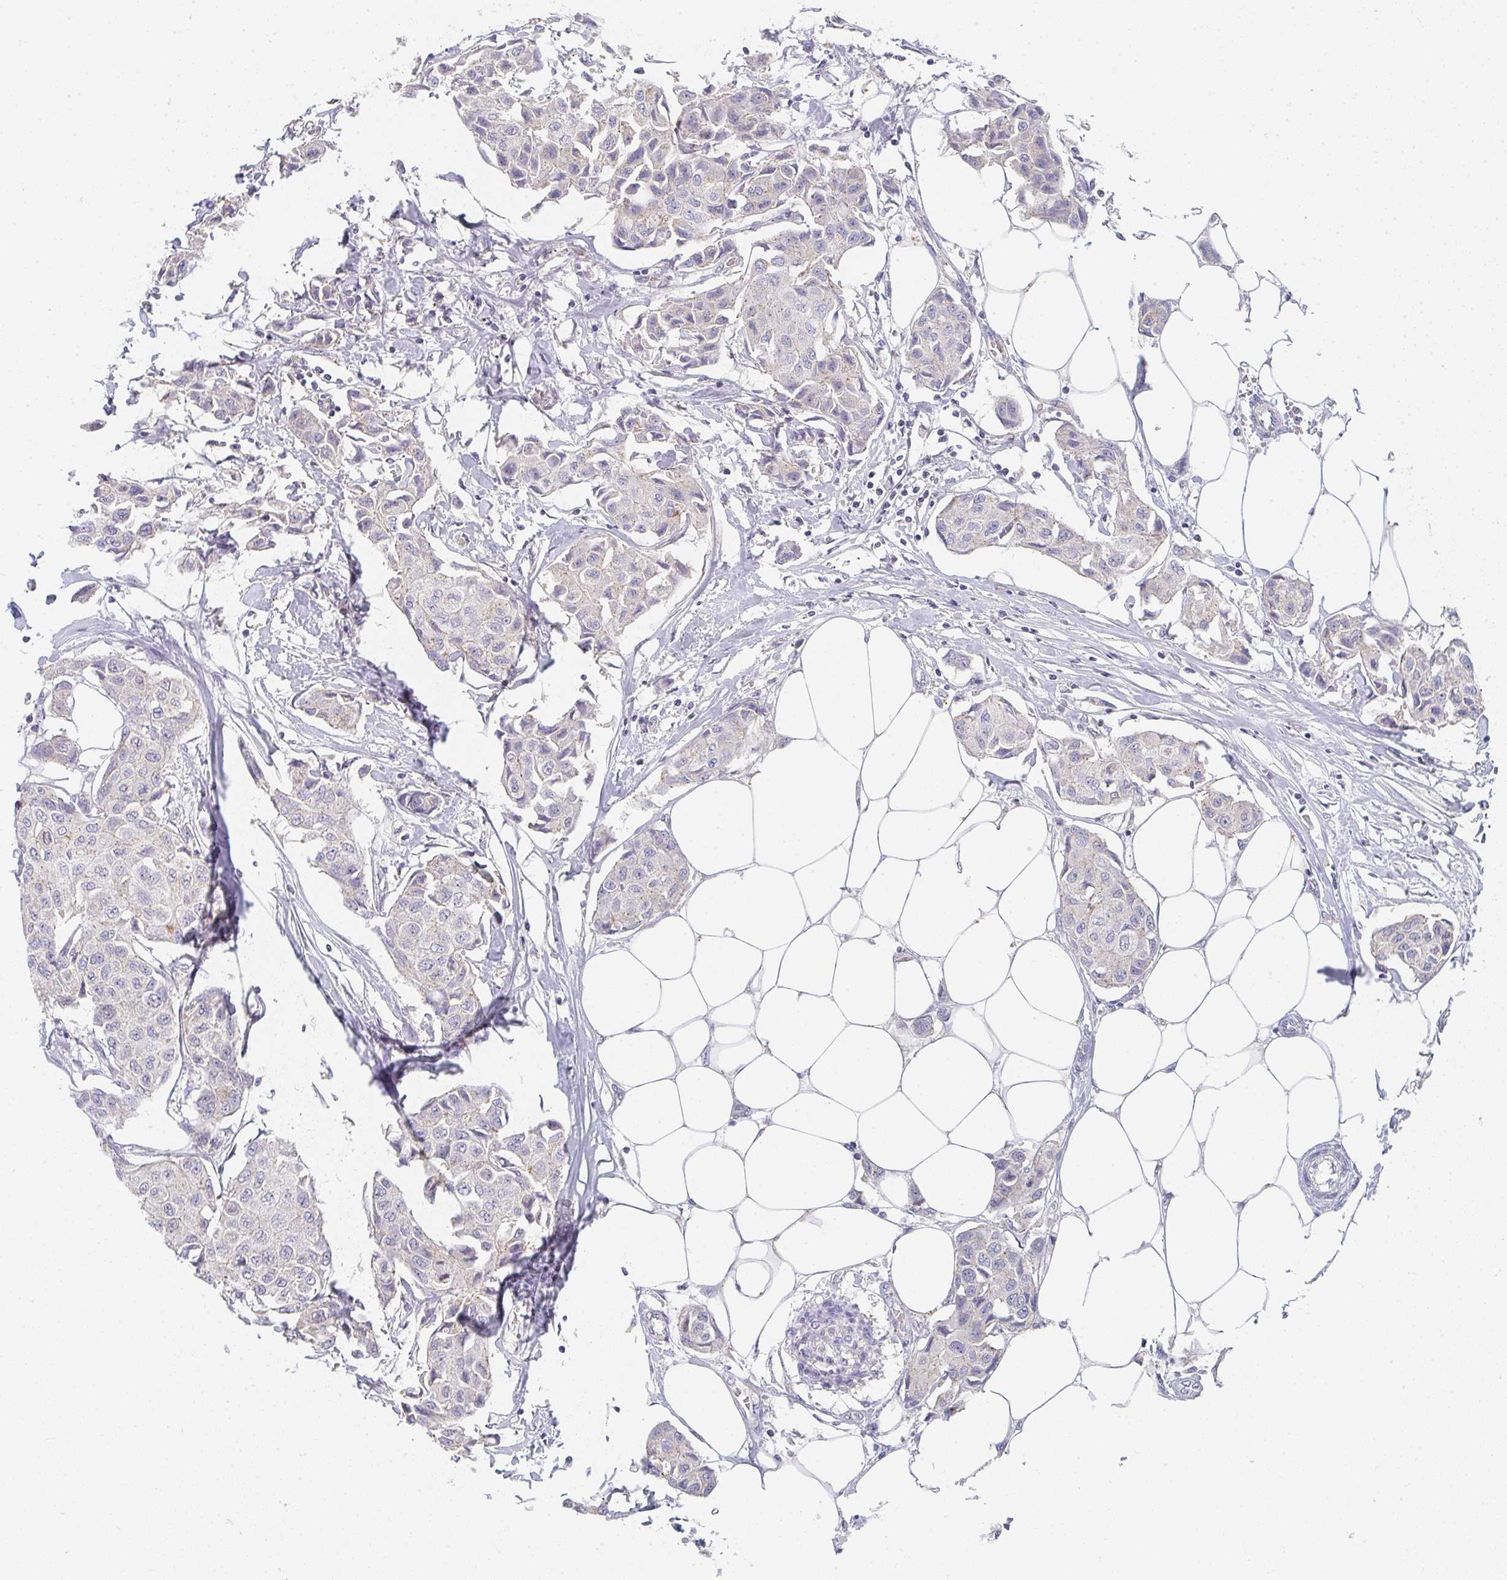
{"staining": {"intensity": "negative", "quantity": "none", "location": "none"}, "tissue": "breast cancer", "cell_type": "Tumor cells", "image_type": "cancer", "snomed": [{"axis": "morphology", "description": "Duct carcinoma"}, {"axis": "topography", "description": "Breast"}, {"axis": "topography", "description": "Lymph node"}], "caption": "A histopathology image of human breast cancer (infiltrating ductal carcinoma) is negative for staining in tumor cells. (DAB IHC with hematoxylin counter stain).", "gene": "CHMP5", "patient": {"sex": "female", "age": 80}}